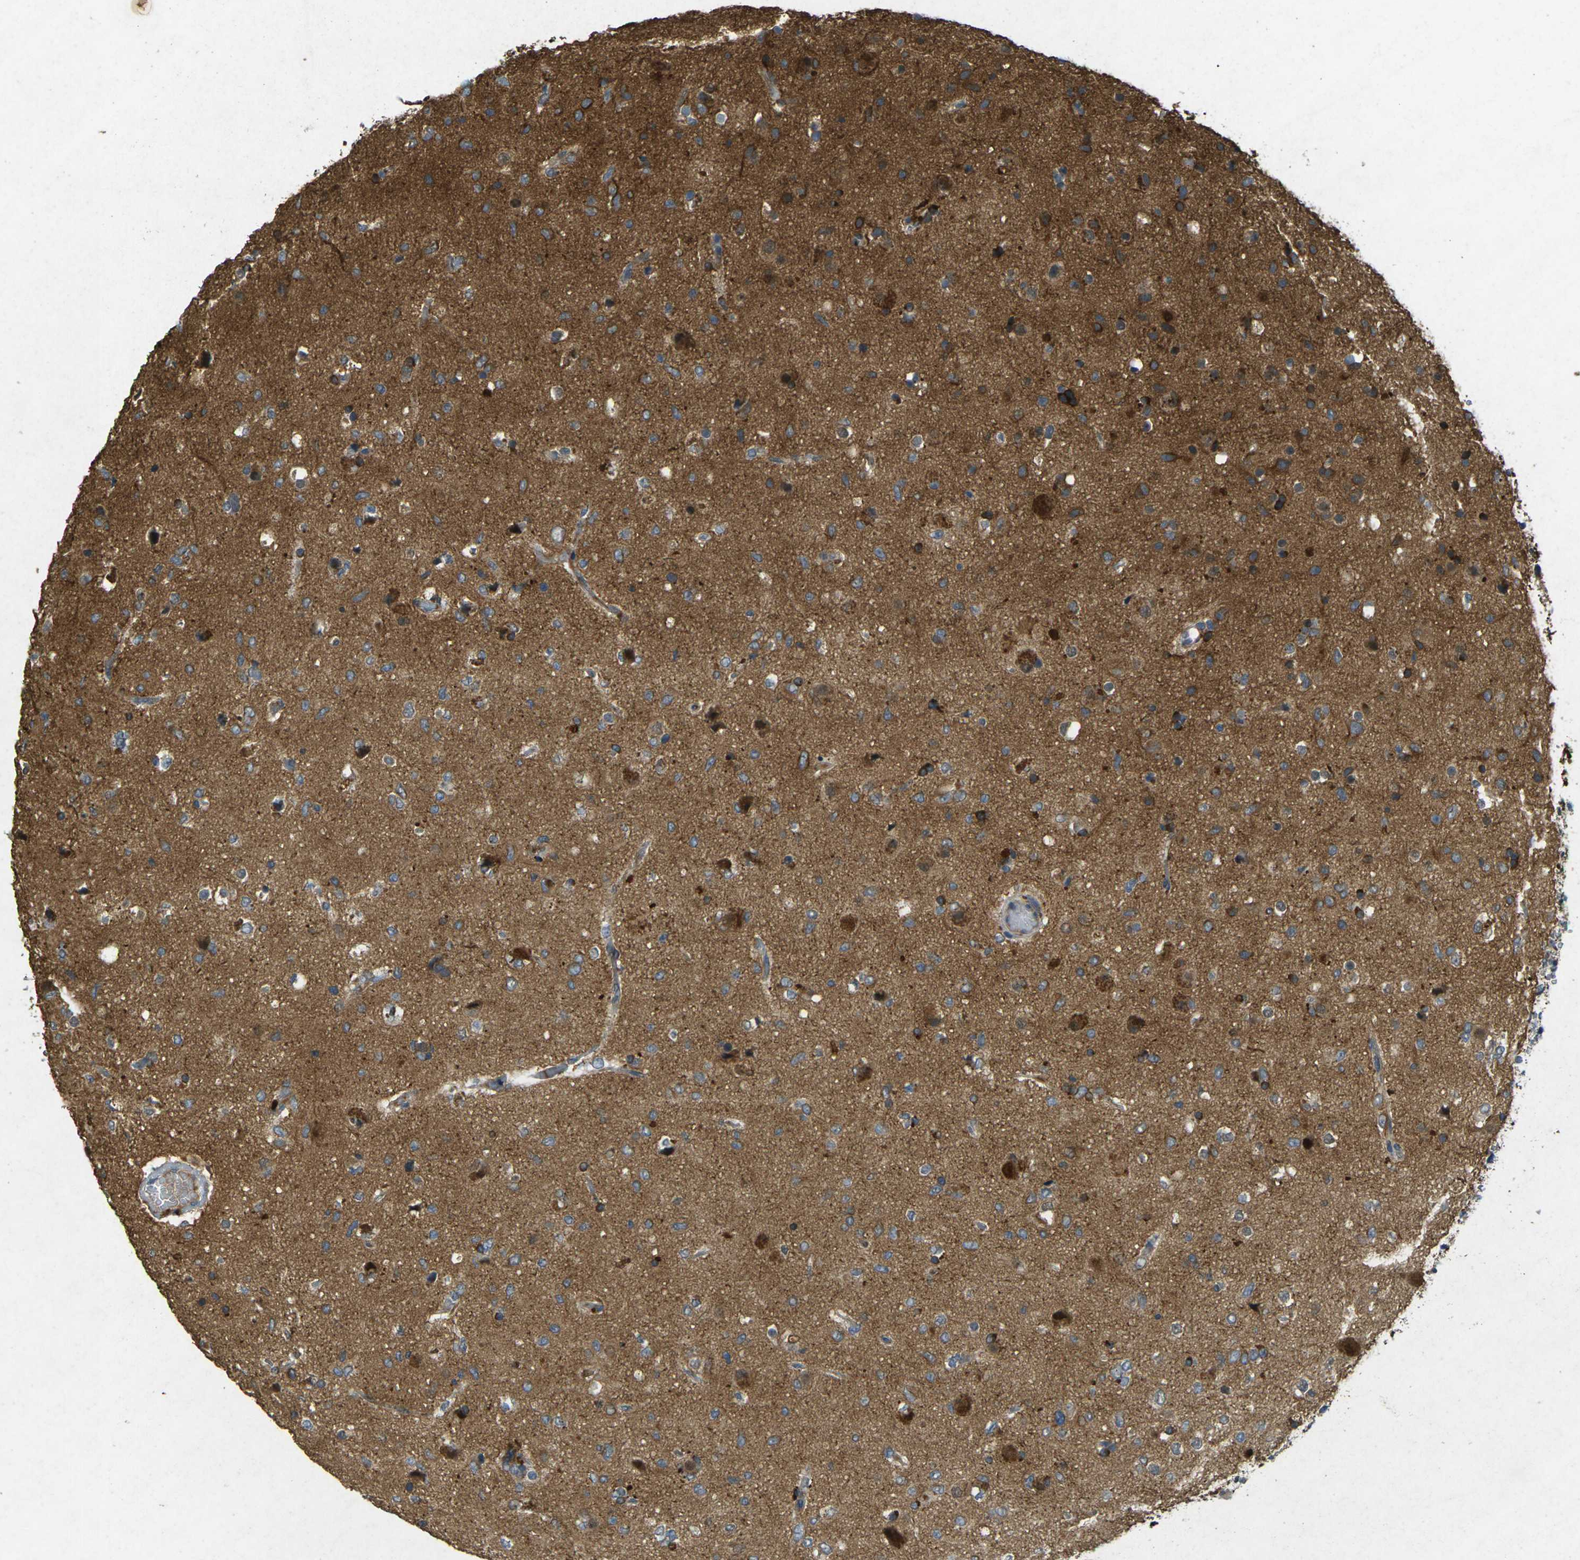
{"staining": {"intensity": "strong", "quantity": "25%-75%", "location": "cytoplasmic/membranous"}, "tissue": "glioma", "cell_type": "Tumor cells", "image_type": "cancer", "snomed": [{"axis": "morphology", "description": "Glioma, malignant, Low grade"}, {"axis": "topography", "description": "Brain"}], "caption": "Strong cytoplasmic/membranous expression for a protein is seen in about 25%-75% of tumor cells of glioma using immunohistochemistry (IHC).", "gene": "RGMA", "patient": {"sex": "male", "age": 77}}